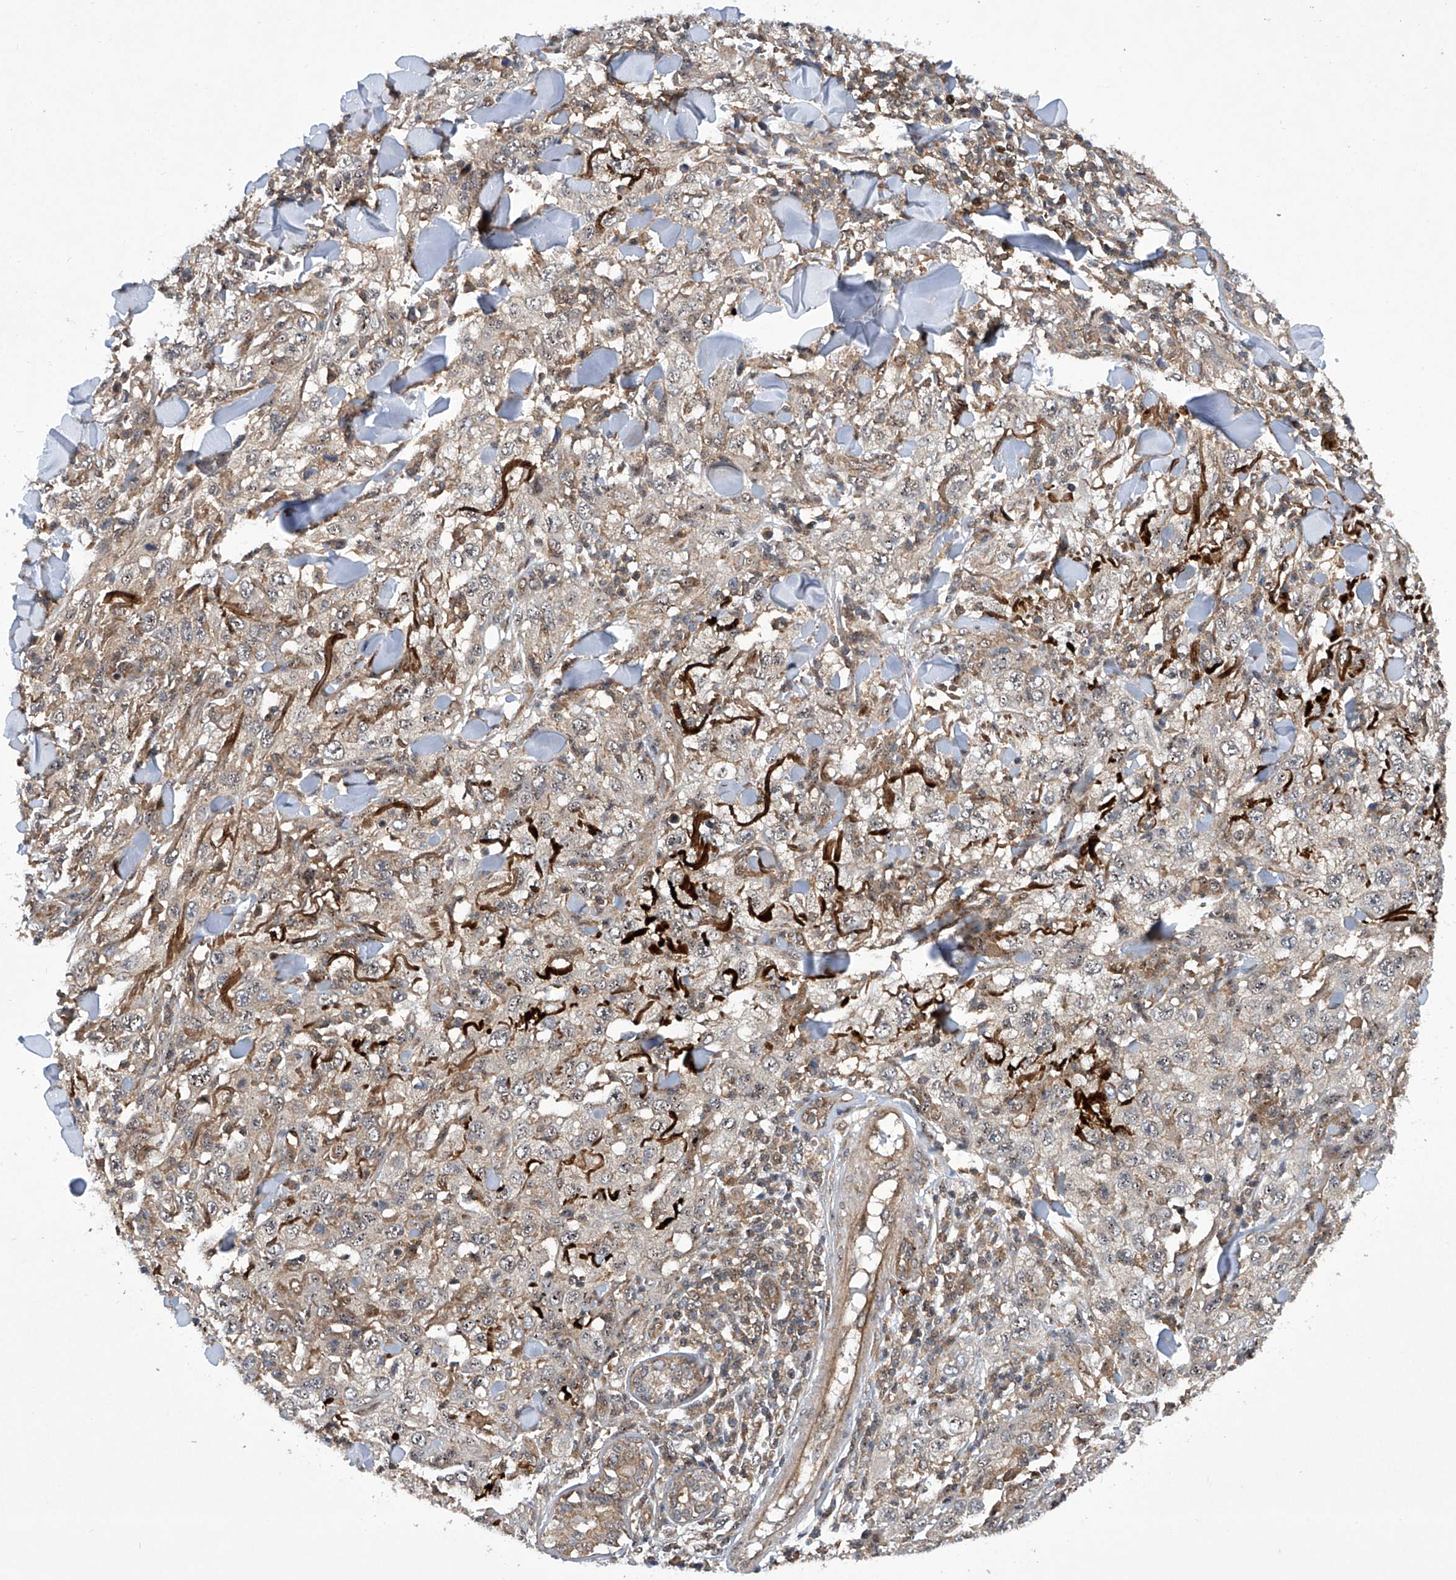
{"staining": {"intensity": "weak", "quantity": "25%-75%", "location": "cytoplasmic/membranous,nuclear"}, "tissue": "skin cancer", "cell_type": "Tumor cells", "image_type": "cancer", "snomed": [{"axis": "morphology", "description": "Squamous cell carcinoma, NOS"}, {"axis": "topography", "description": "Skin"}], "caption": "Approximately 25%-75% of tumor cells in human skin cancer (squamous cell carcinoma) exhibit weak cytoplasmic/membranous and nuclear protein staining as visualized by brown immunohistochemical staining.", "gene": "CISH", "patient": {"sex": "female", "age": 88}}